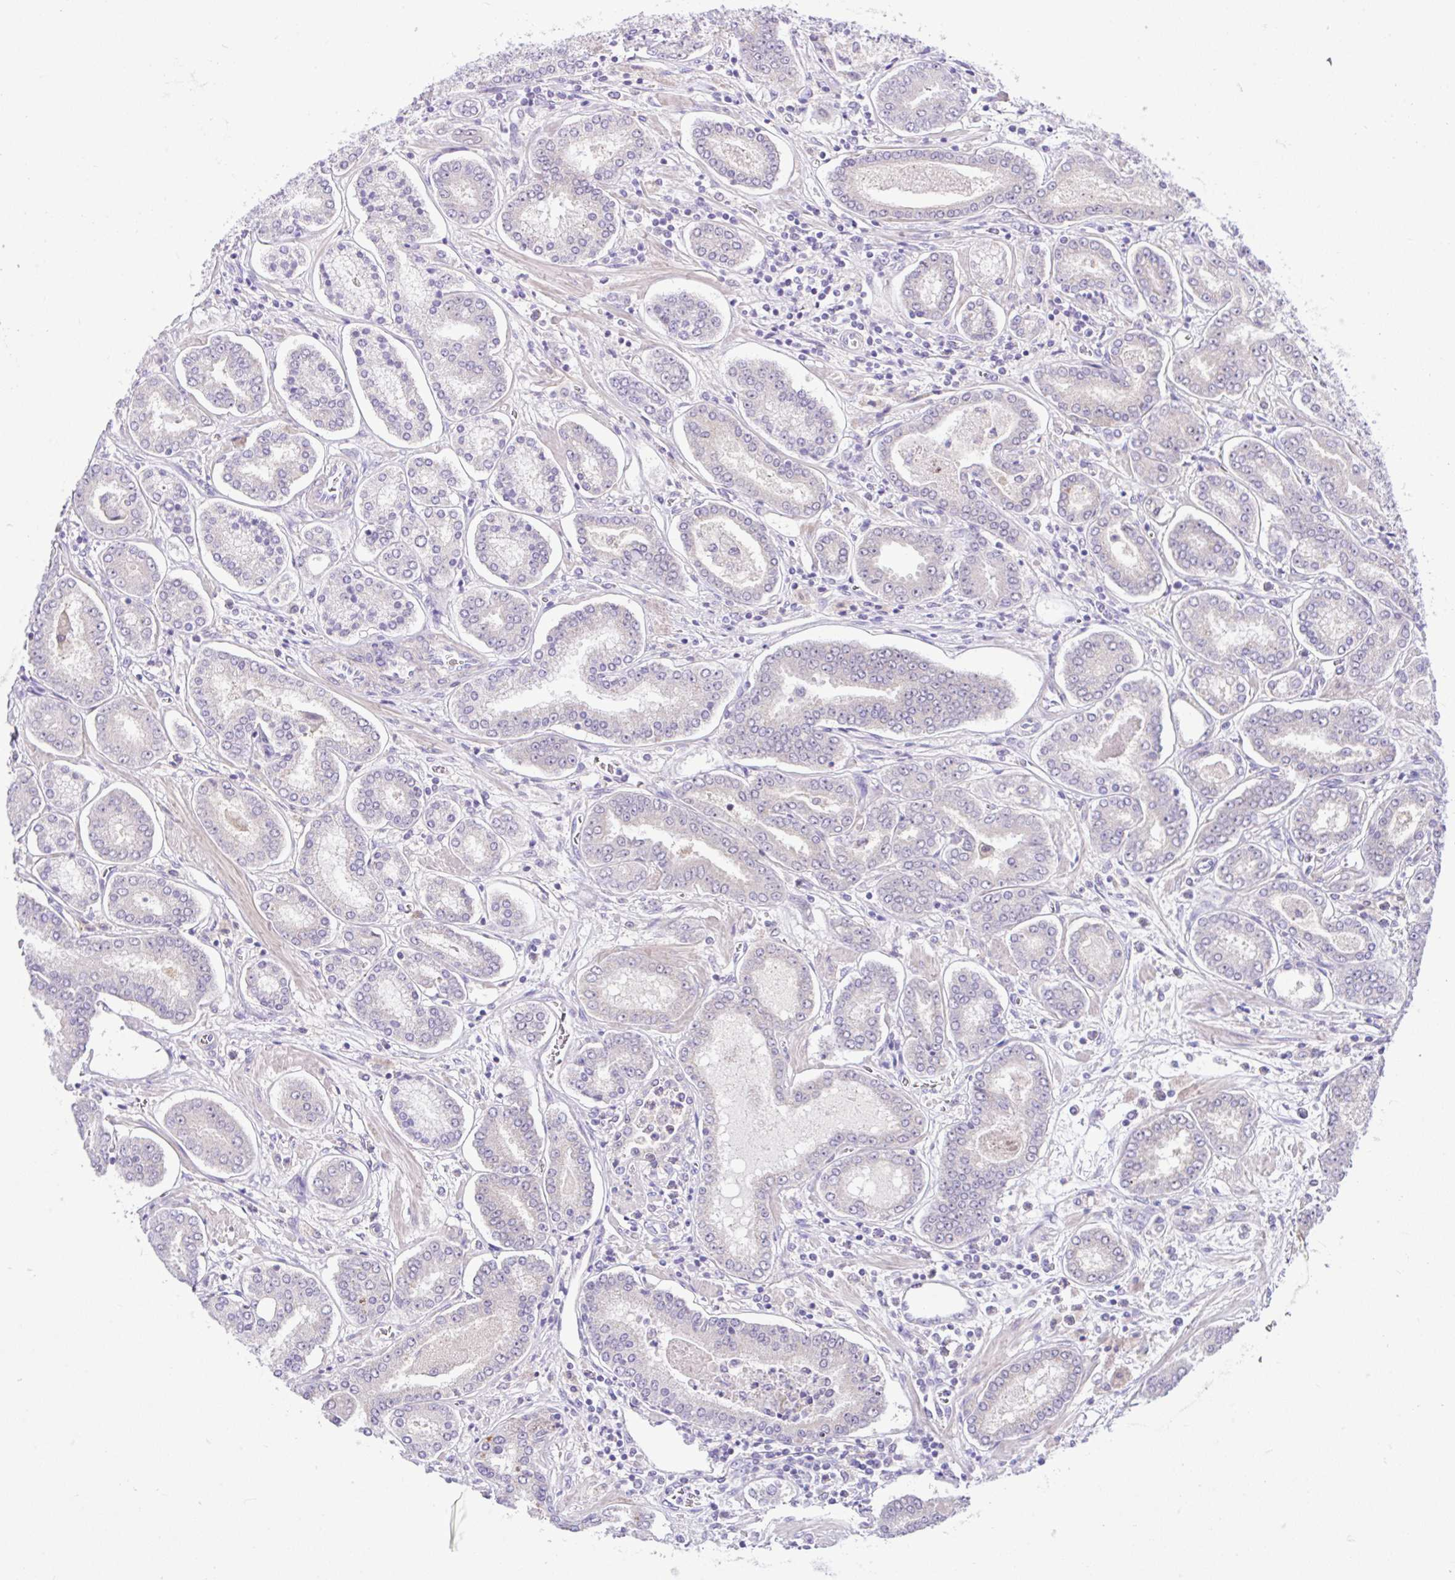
{"staining": {"intensity": "negative", "quantity": "none", "location": "none"}, "tissue": "prostate cancer", "cell_type": "Tumor cells", "image_type": "cancer", "snomed": [{"axis": "morphology", "description": "Adenocarcinoma, High grade"}, {"axis": "topography", "description": "Prostate"}], "caption": "High power microscopy histopathology image of an immunohistochemistry (IHC) image of prostate cancer, revealing no significant expression in tumor cells.", "gene": "ANO4", "patient": {"sex": "male", "age": 72}}